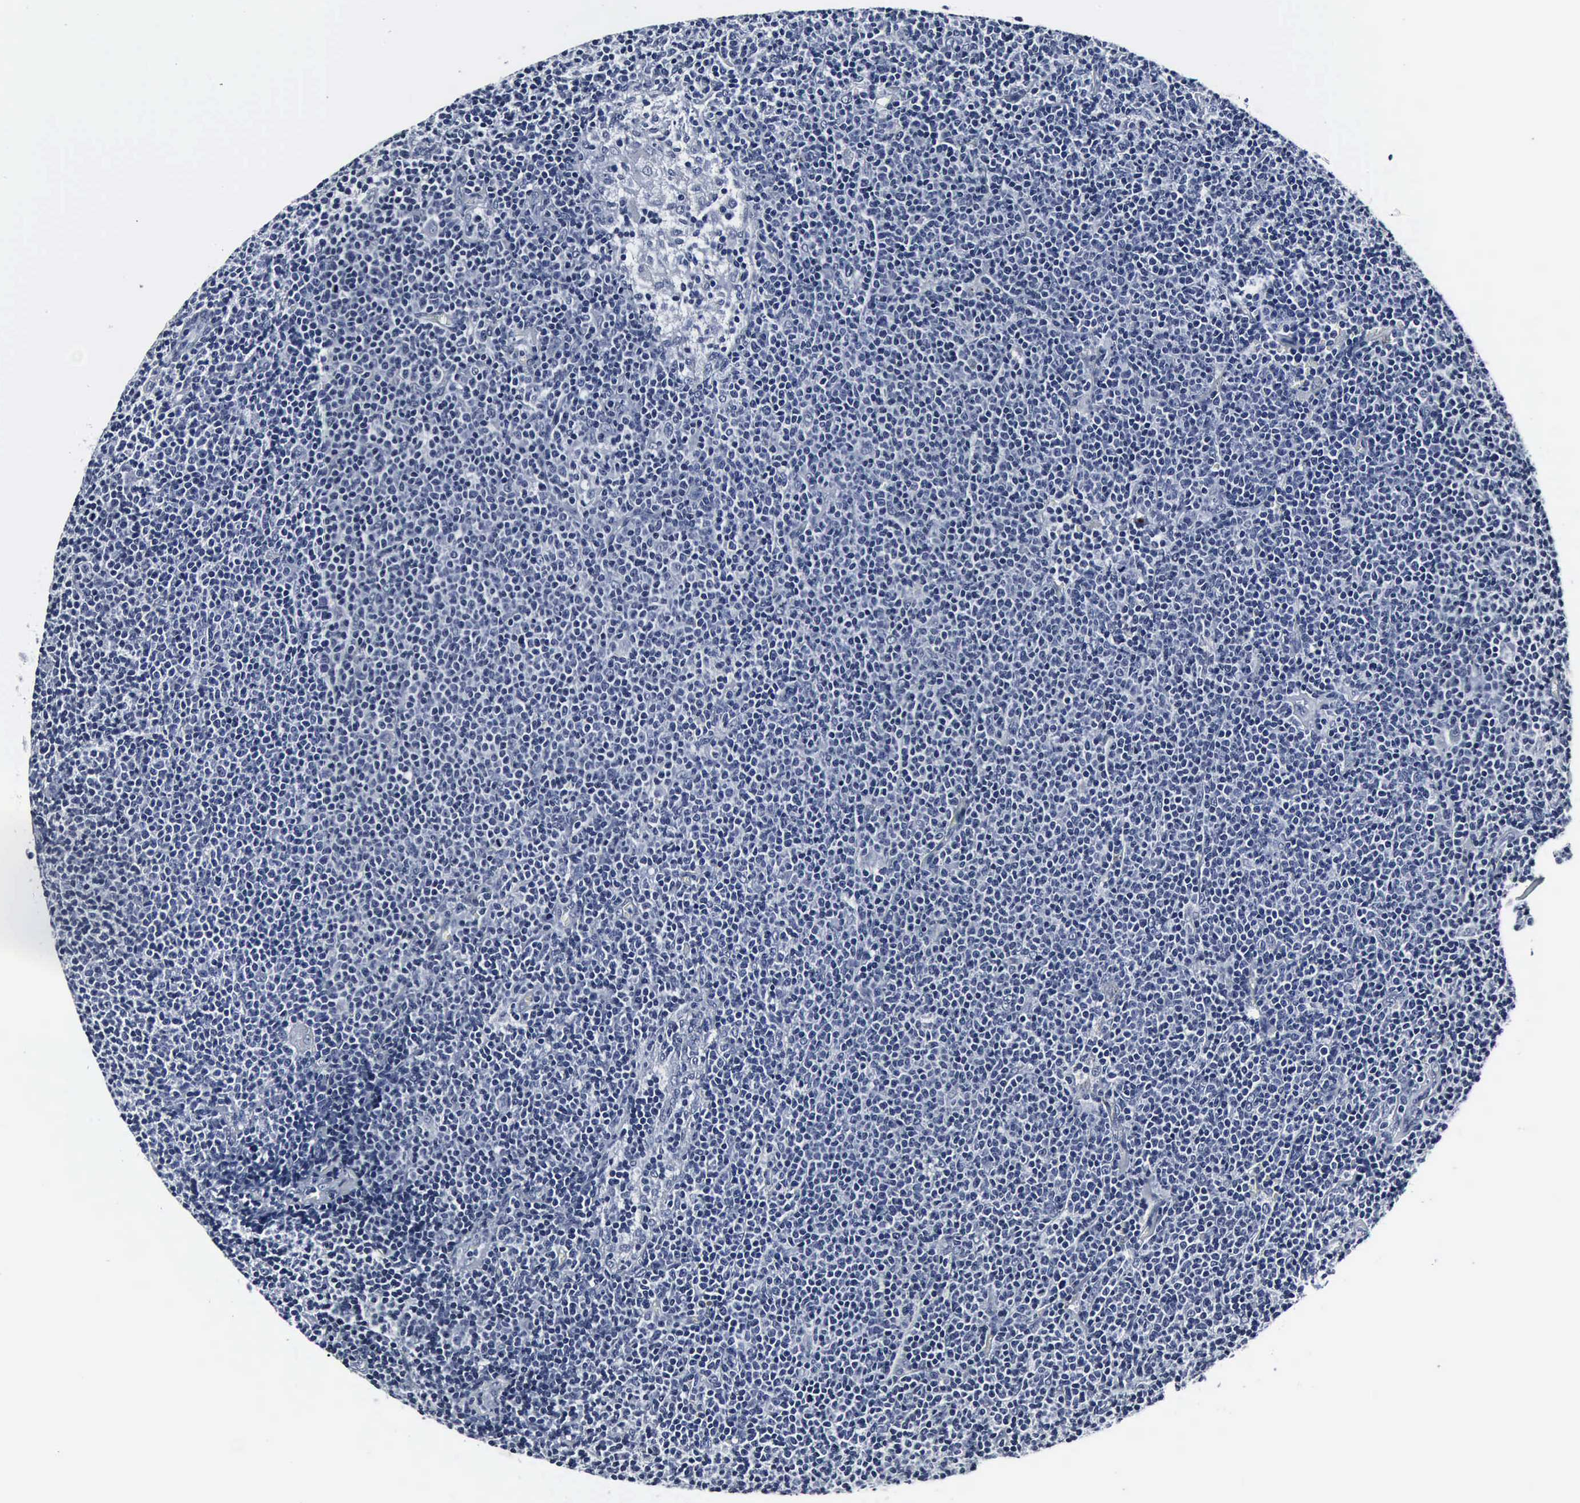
{"staining": {"intensity": "negative", "quantity": "none", "location": "none"}, "tissue": "lymphoma", "cell_type": "Tumor cells", "image_type": "cancer", "snomed": [{"axis": "morphology", "description": "Malignant lymphoma, non-Hodgkin's type, Low grade"}, {"axis": "topography", "description": "Lymph node"}], "caption": "Immunohistochemistry image of neoplastic tissue: low-grade malignant lymphoma, non-Hodgkin's type stained with DAB reveals no significant protein expression in tumor cells.", "gene": "SNAP25", "patient": {"sex": "male", "age": 65}}